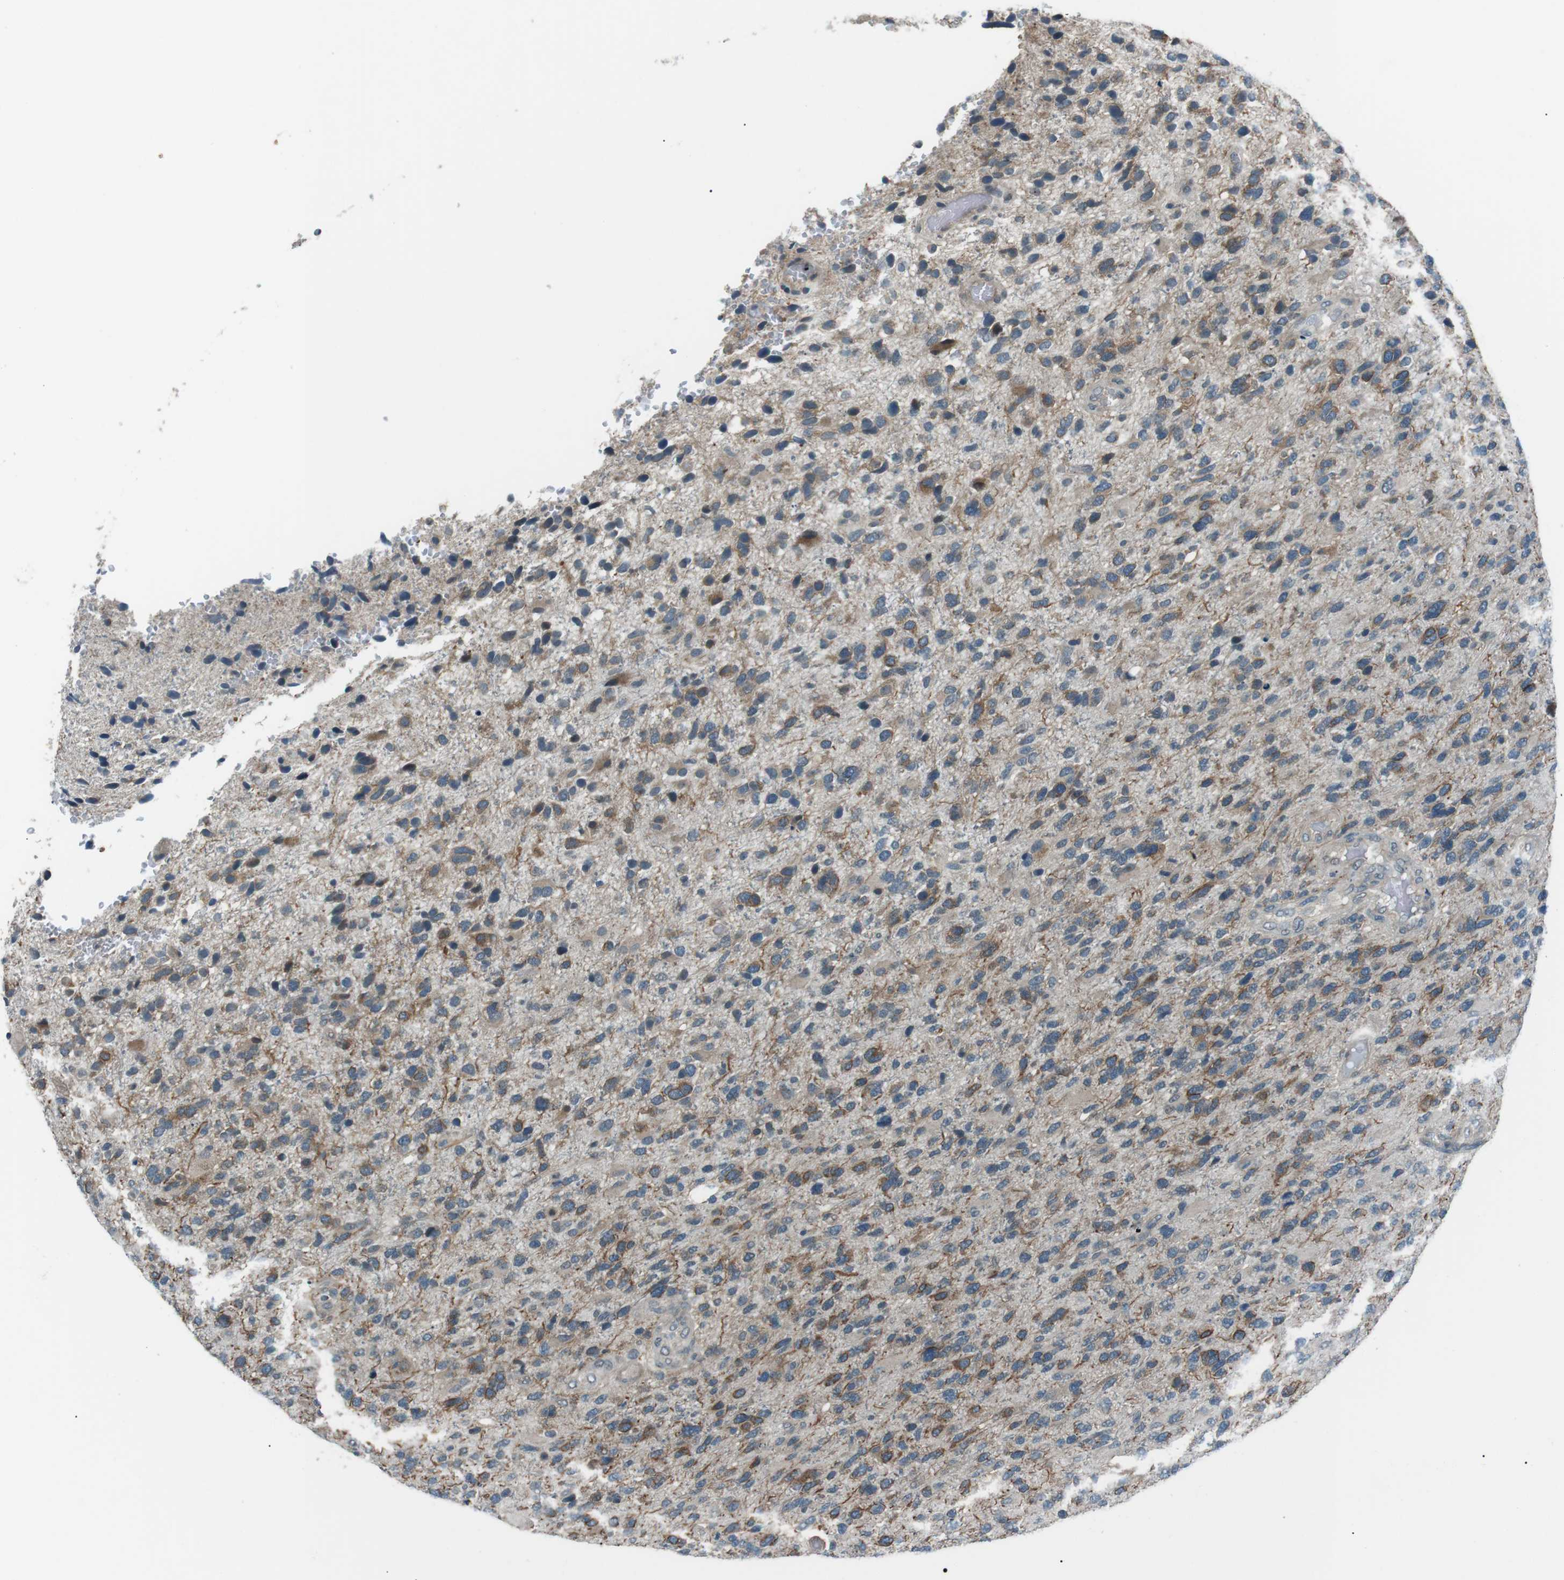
{"staining": {"intensity": "weak", "quantity": ">75%", "location": "cytoplasmic/membranous"}, "tissue": "glioma", "cell_type": "Tumor cells", "image_type": "cancer", "snomed": [{"axis": "morphology", "description": "Glioma, malignant, High grade"}, {"axis": "topography", "description": "Brain"}], "caption": "There is low levels of weak cytoplasmic/membranous positivity in tumor cells of glioma, as demonstrated by immunohistochemical staining (brown color).", "gene": "LRIG2", "patient": {"sex": "female", "age": 58}}